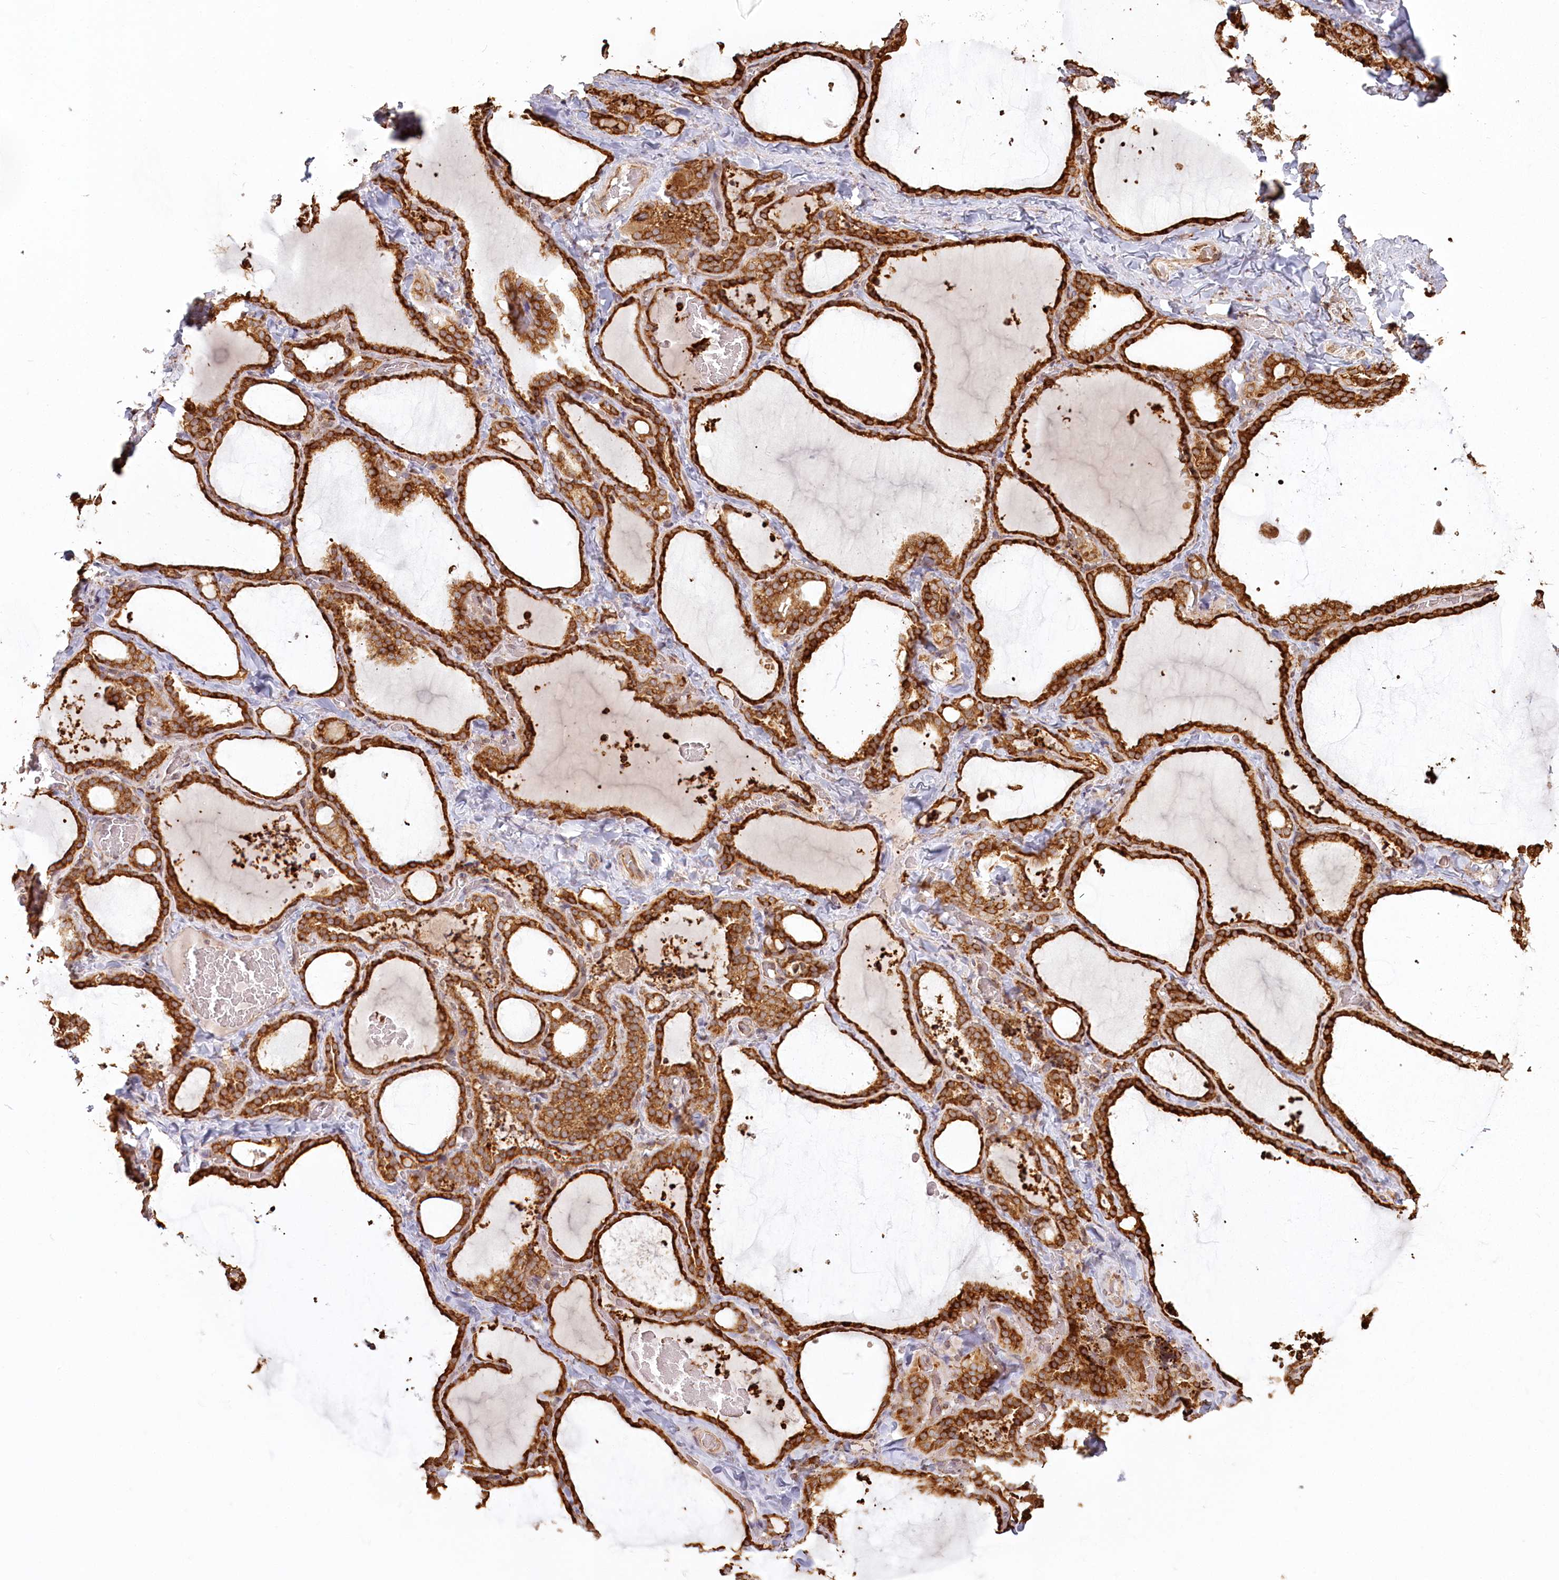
{"staining": {"intensity": "strong", "quantity": ">75%", "location": "cytoplasmic/membranous"}, "tissue": "thyroid gland", "cell_type": "Glandular cells", "image_type": "normal", "snomed": [{"axis": "morphology", "description": "Normal tissue, NOS"}, {"axis": "topography", "description": "Thyroid gland"}], "caption": "Human thyroid gland stained with a brown dye reveals strong cytoplasmic/membranous positive expression in approximately >75% of glandular cells.", "gene": "FAM13A", "patient": {"sex": "female", "age": 22}}